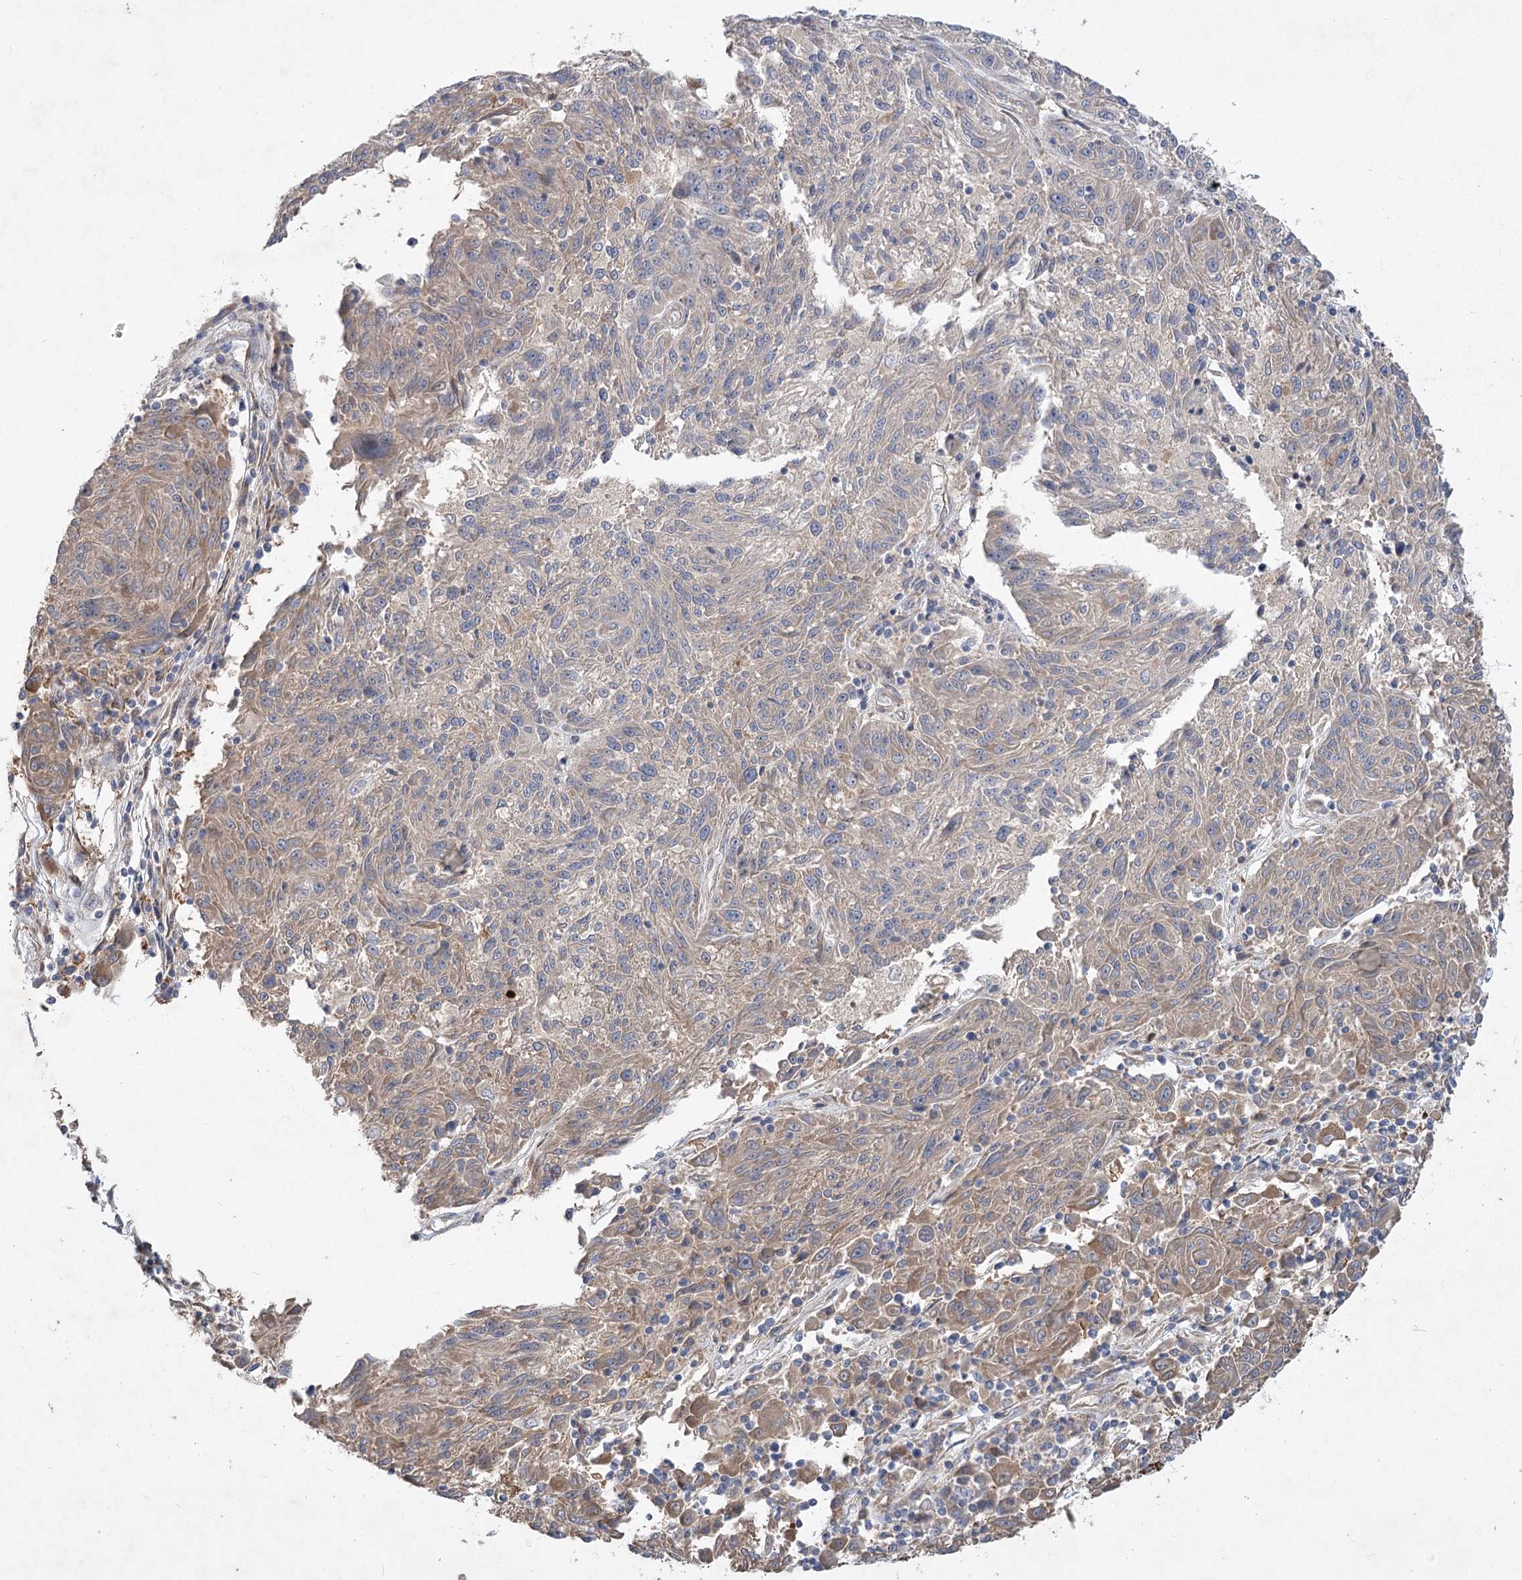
{"staining": {"intensity": "weak", "quantity": "25%-75%", "location": "cytoplasmic/membranous"}, "tissue": "melanoma", "cell_type": "Tumor cells", "image_type": "cancer", "snomed": [{"axis": "morphology", "description": "Malignant melanoma, NOS"}, {"axis": "topography", "description": "Skin"}], "caption": "This is a micrograph of IHC staining of melanoma, which shows weak staining in the cytoplasmic/membranous of tumor cells.", "gene": "RIN2", "patient": {"sex": "male", "age": 53}}